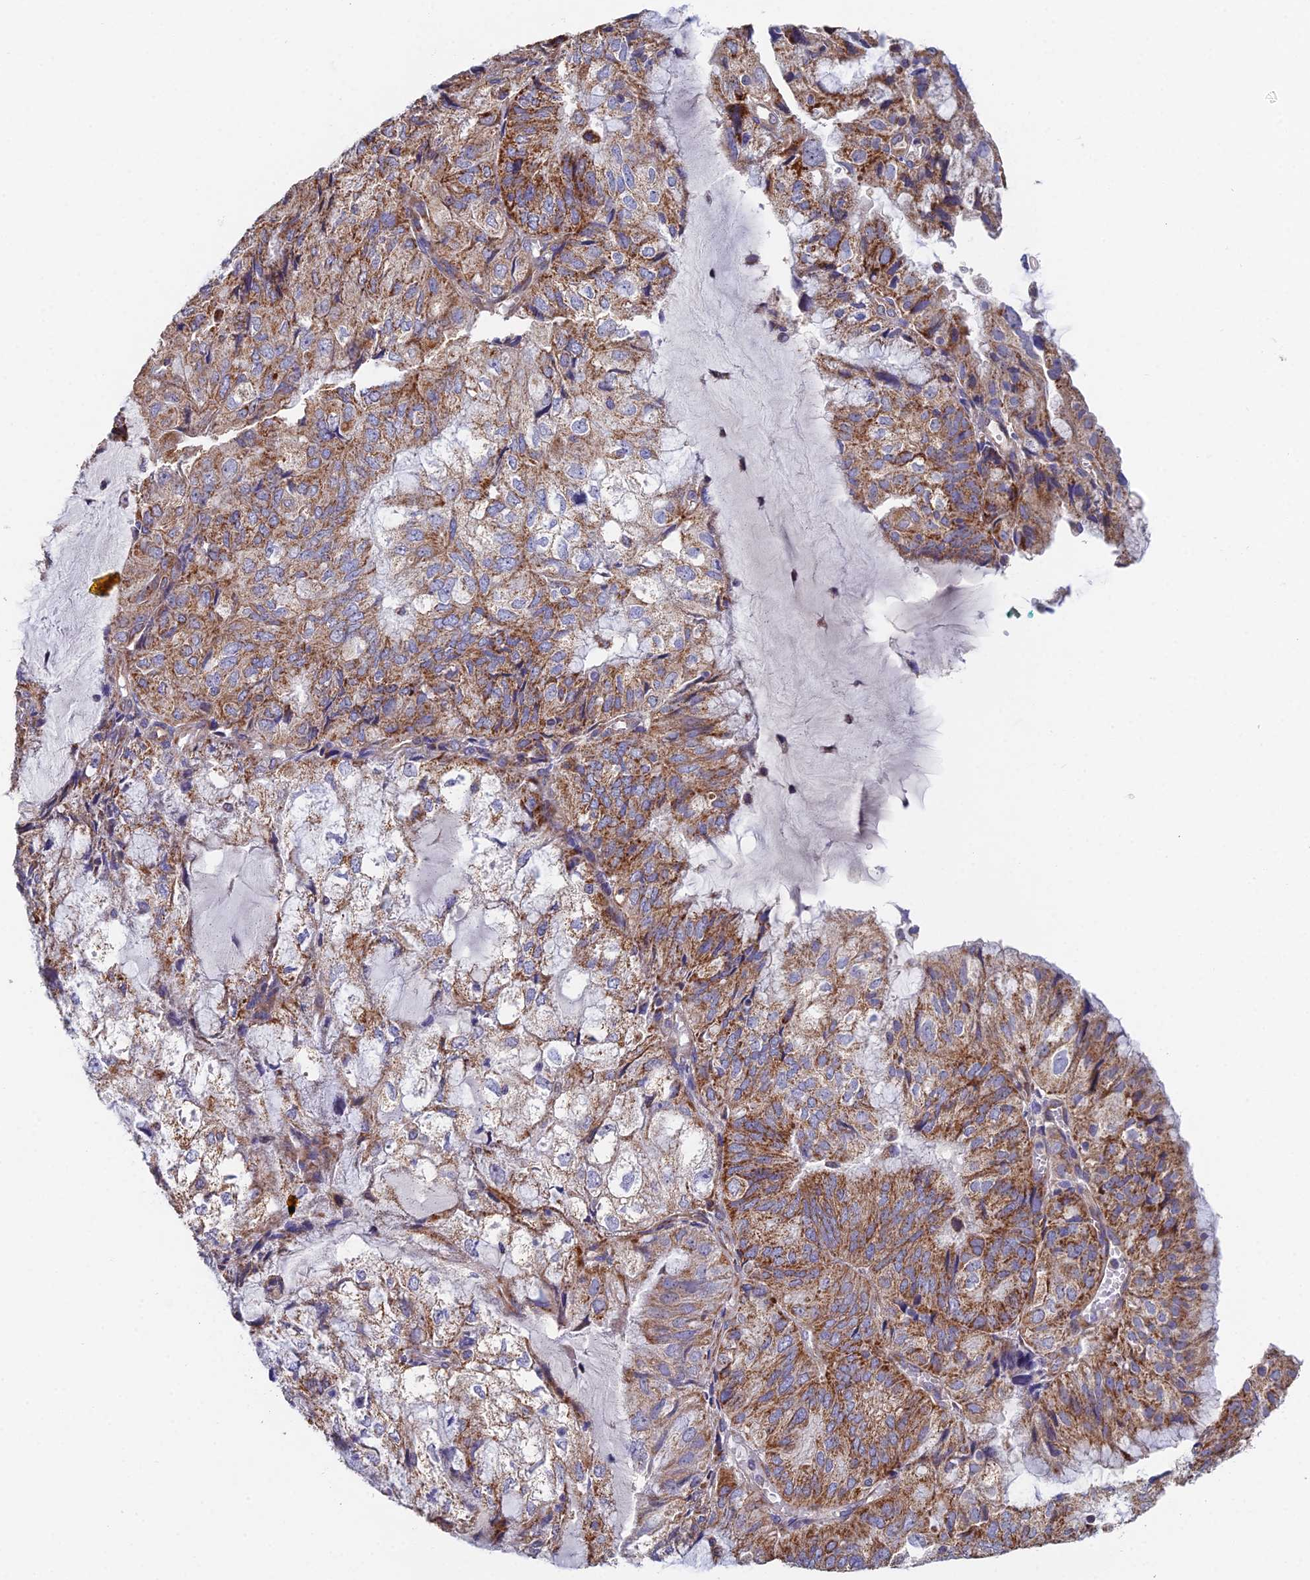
{"staining": {"intensity": "moderate", "quantity": "25%-75%", "location": "cytoplasmic/membranous"}, "tissue": "endometrial cancer", "cell_type": "Tumor cells", "image_type": "cancer", "snomed": [{"axis": "morphology", "description": "Adenocarcinoma, NOS"}, {"axis": "topography", "description": "Endometrium"}], "caption": "Moderate cytoplasmic/membranous protein positivity is identified in approximately 25%-75% of tumor cells in endometrial cancer (adenocarcinoma).", "gene": "ECSIT", "patient": {"sex": "female", "age": 81}}